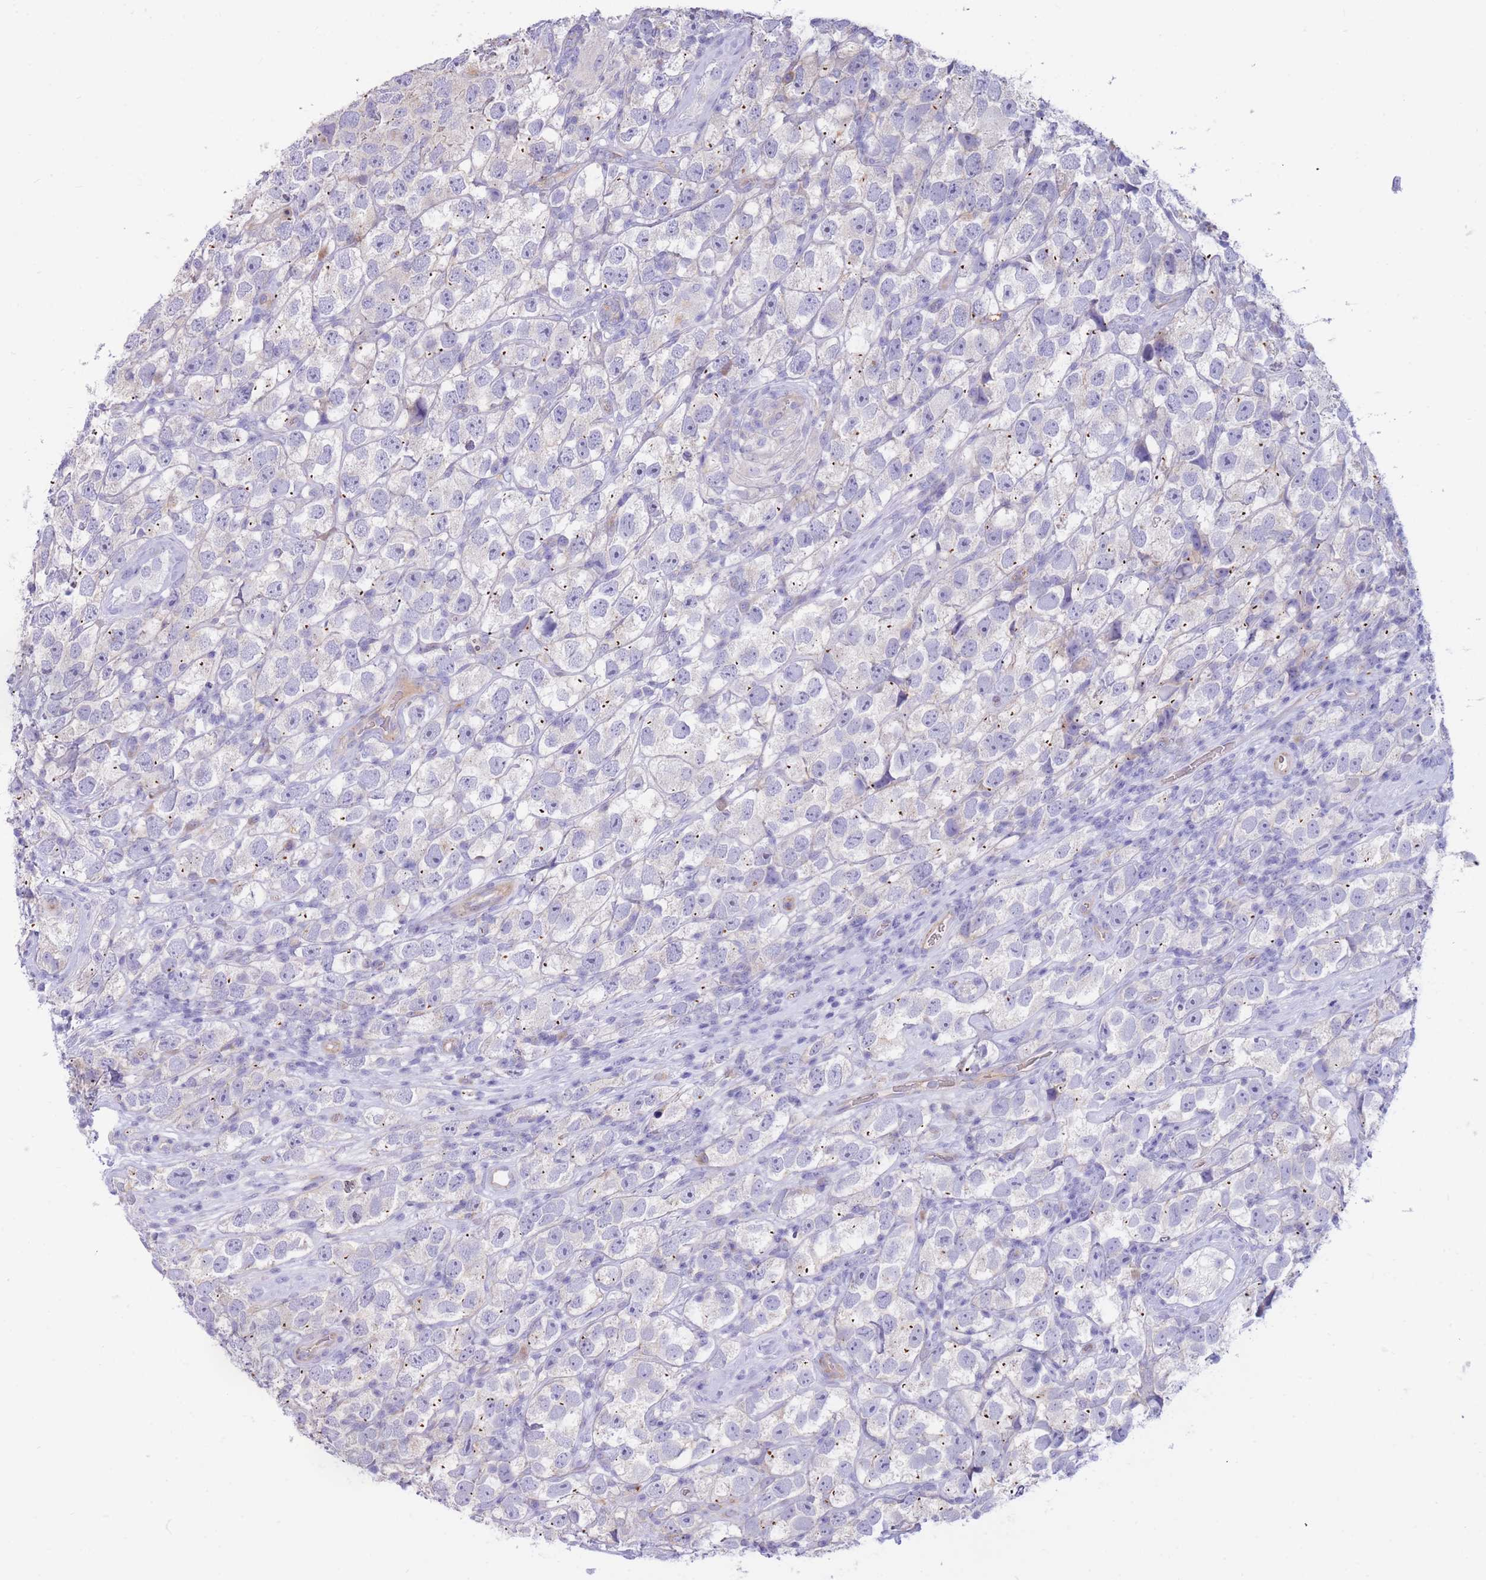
{"staining": {"intensity": "negative", "quantity": "none", "location": "none"}, "tissue": "testis cancer", "cell_type": "Tumor cells", "image_type": "cancer", "snomed": [{"axis": "morphology", "description": "Seminoma, NOS"}, {"axis": "topography", "description": "Testis"}], "caption": "Immunohistochemical staining of human testis cancer reveals no significant positivity in tumor cells.", "gene": "SULT1A1", "patient": {"sex": "male", "age": 26}}